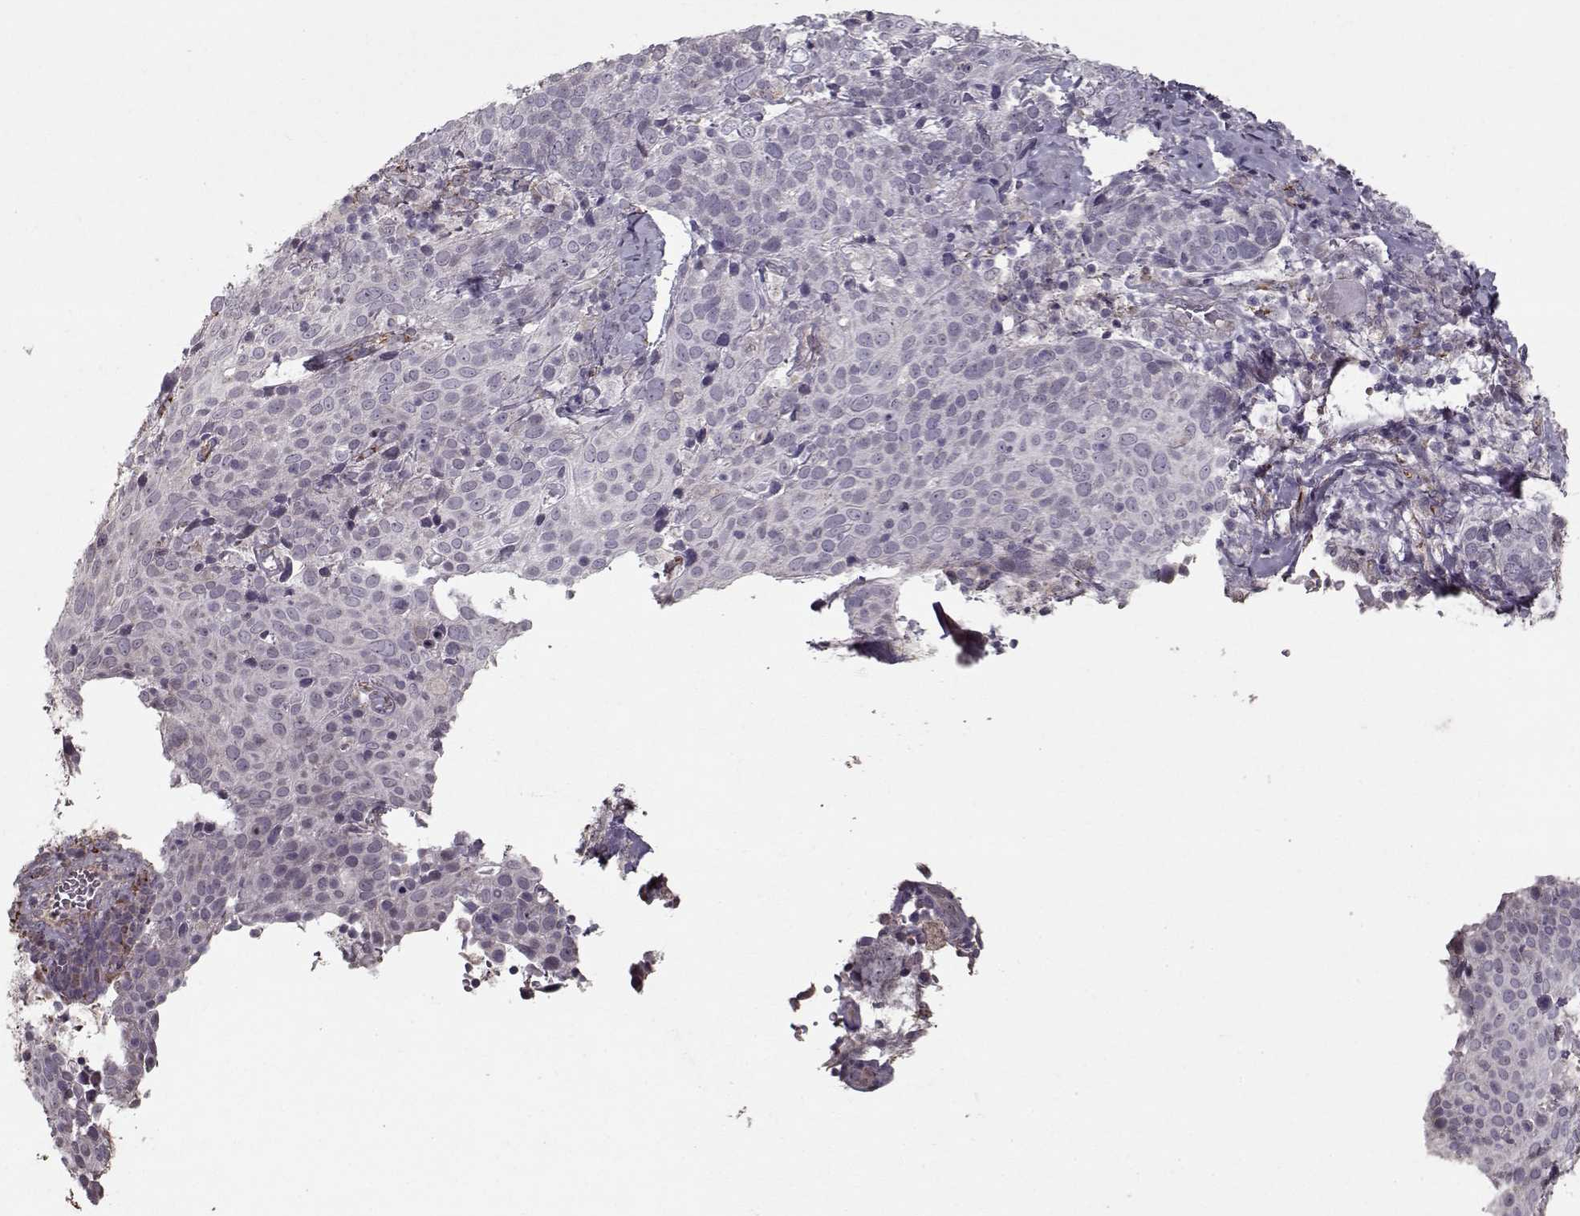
{"staining": {"intensity": "negative", "quantity": "none", "location": "none"}, "tissue": "cervical cancer", "cell_type": "Tumor cells", "image_type": "cancer", "snomed": [{"axis": "morphology", "description": "Squamous cell carcinoma, NOS"}, {"axis": "topography", "description": "Cervix"}], "caption": "Immunohistochemistry (IHC) of human cervical cancer (squamous cell carcinoma) demonstrates no expression in tumor cells.", "gene": "LAMA2", "patient": {"sex": "female", "age": 61}}